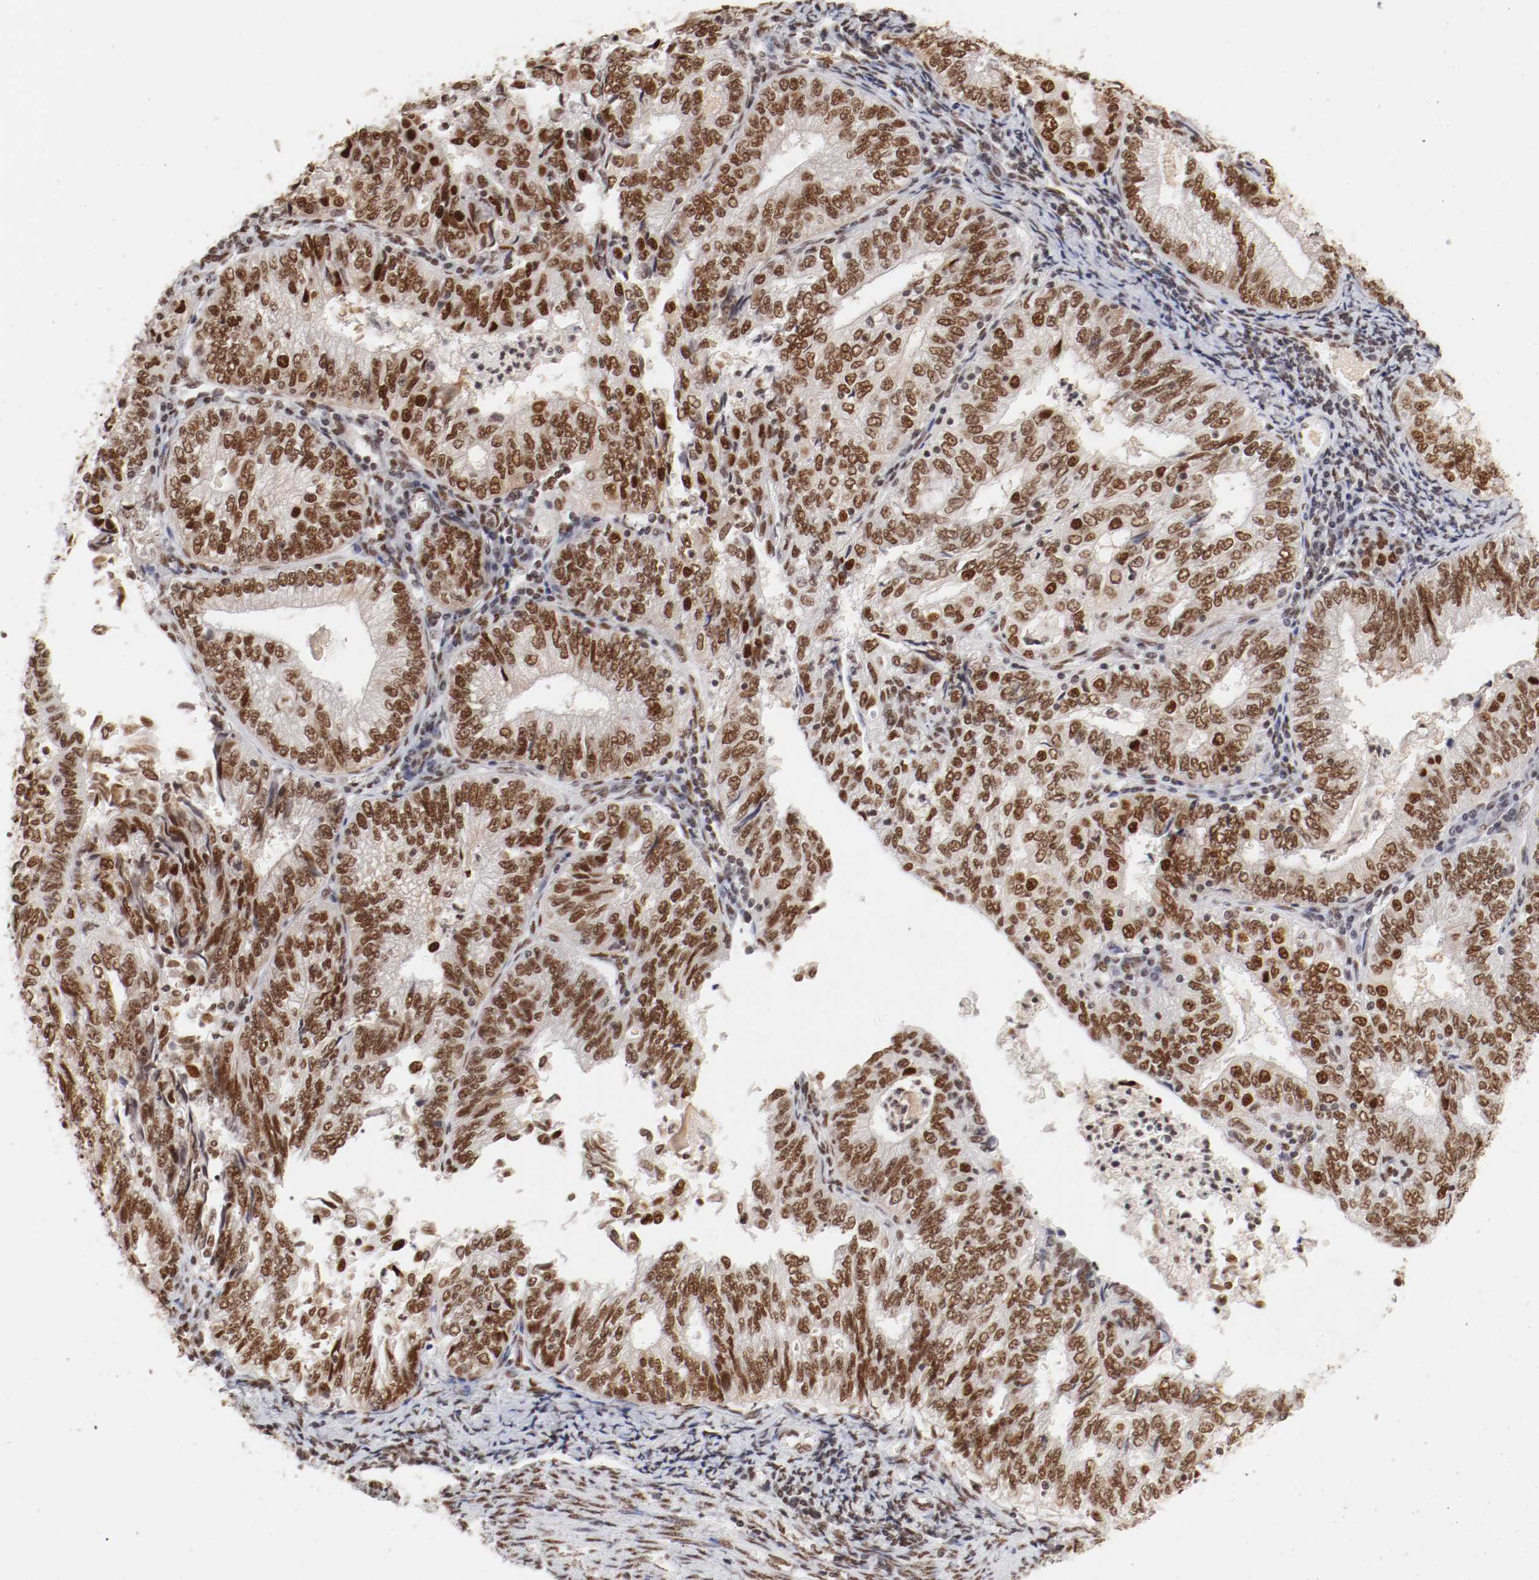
{"staining": {"intensity": "strong", "quantity": ">75%", "location": "nuclear"}, "tissue": "endometrial cancer", "cell_type": "Tumor cells", "image_type": "cancer", "snomed": [{"axis": "morphology", "description": "Adenocarcinoma, NOS"}, {"axis": "topography", "description": "Endometrium"}], "caption": "There is high levels of strong nuclear staining in tumor cells of endometrial cancer (adenocarcinoma), as demonstrated by immunohistochemical staining (brown color).", "gene": "TP53BP1", "patient": {"sex": "female", "age": 69}}